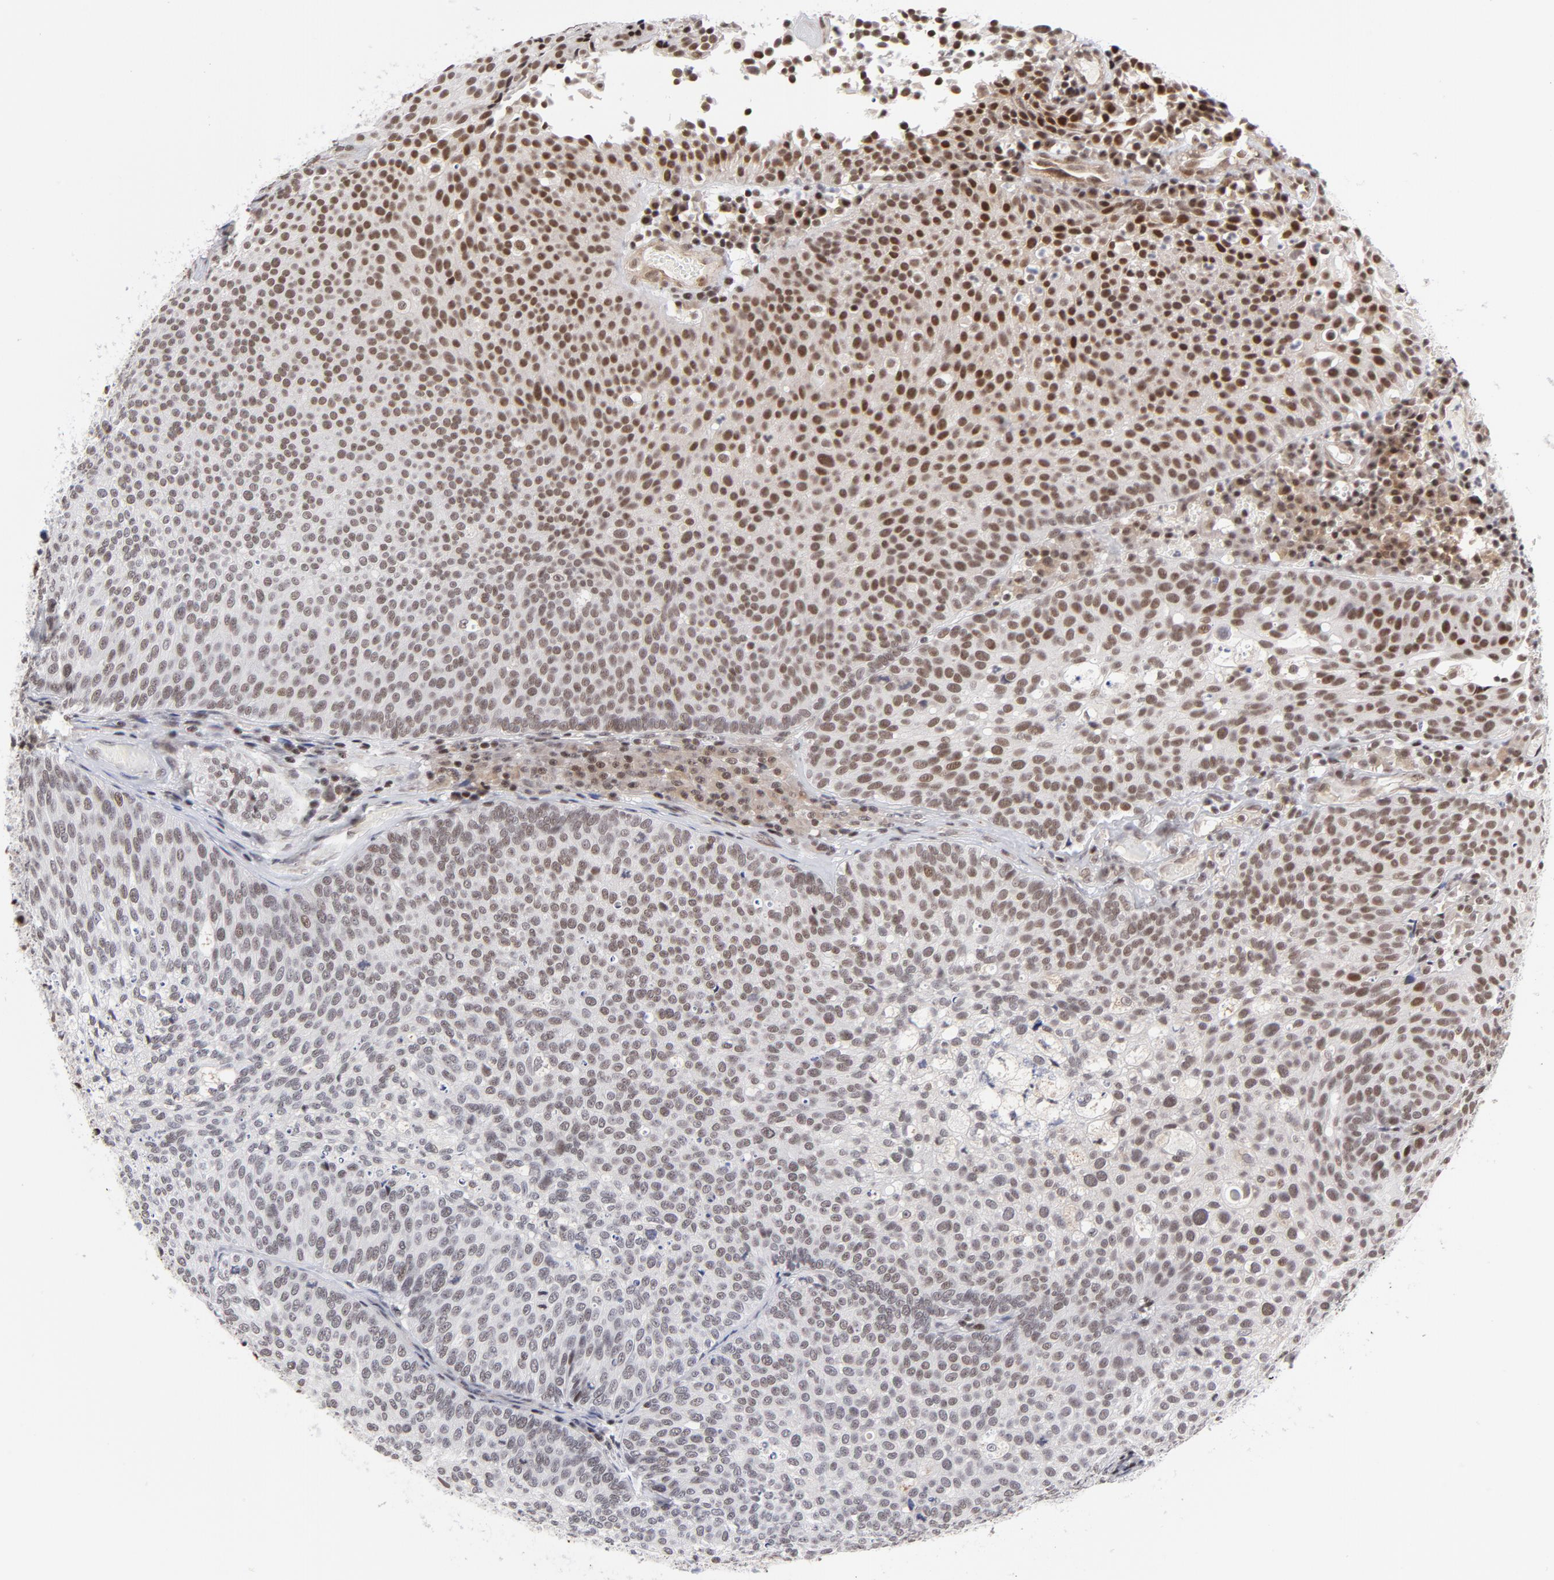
{"staining": {"intensity": "strong", "quantity": ">75%", "location": "nuclear"}, "tissue": "urothelial cancer", "cell_type": "Tumor cells", "image_type": "cancer", "snomed": [{"axis": "morphology", "description": "Urothelial carcinoma, Low grade"}, {"axis": "topography", "description": "Urinary bladder"}], "caption": "Urothelial carcinoma (low-grade) stained with a brown dye reveals strong nuclear positive positivity in about >75% of tumor cells.", "gene": "CTCF", "patient": {"sex": "male", "age": 85}}